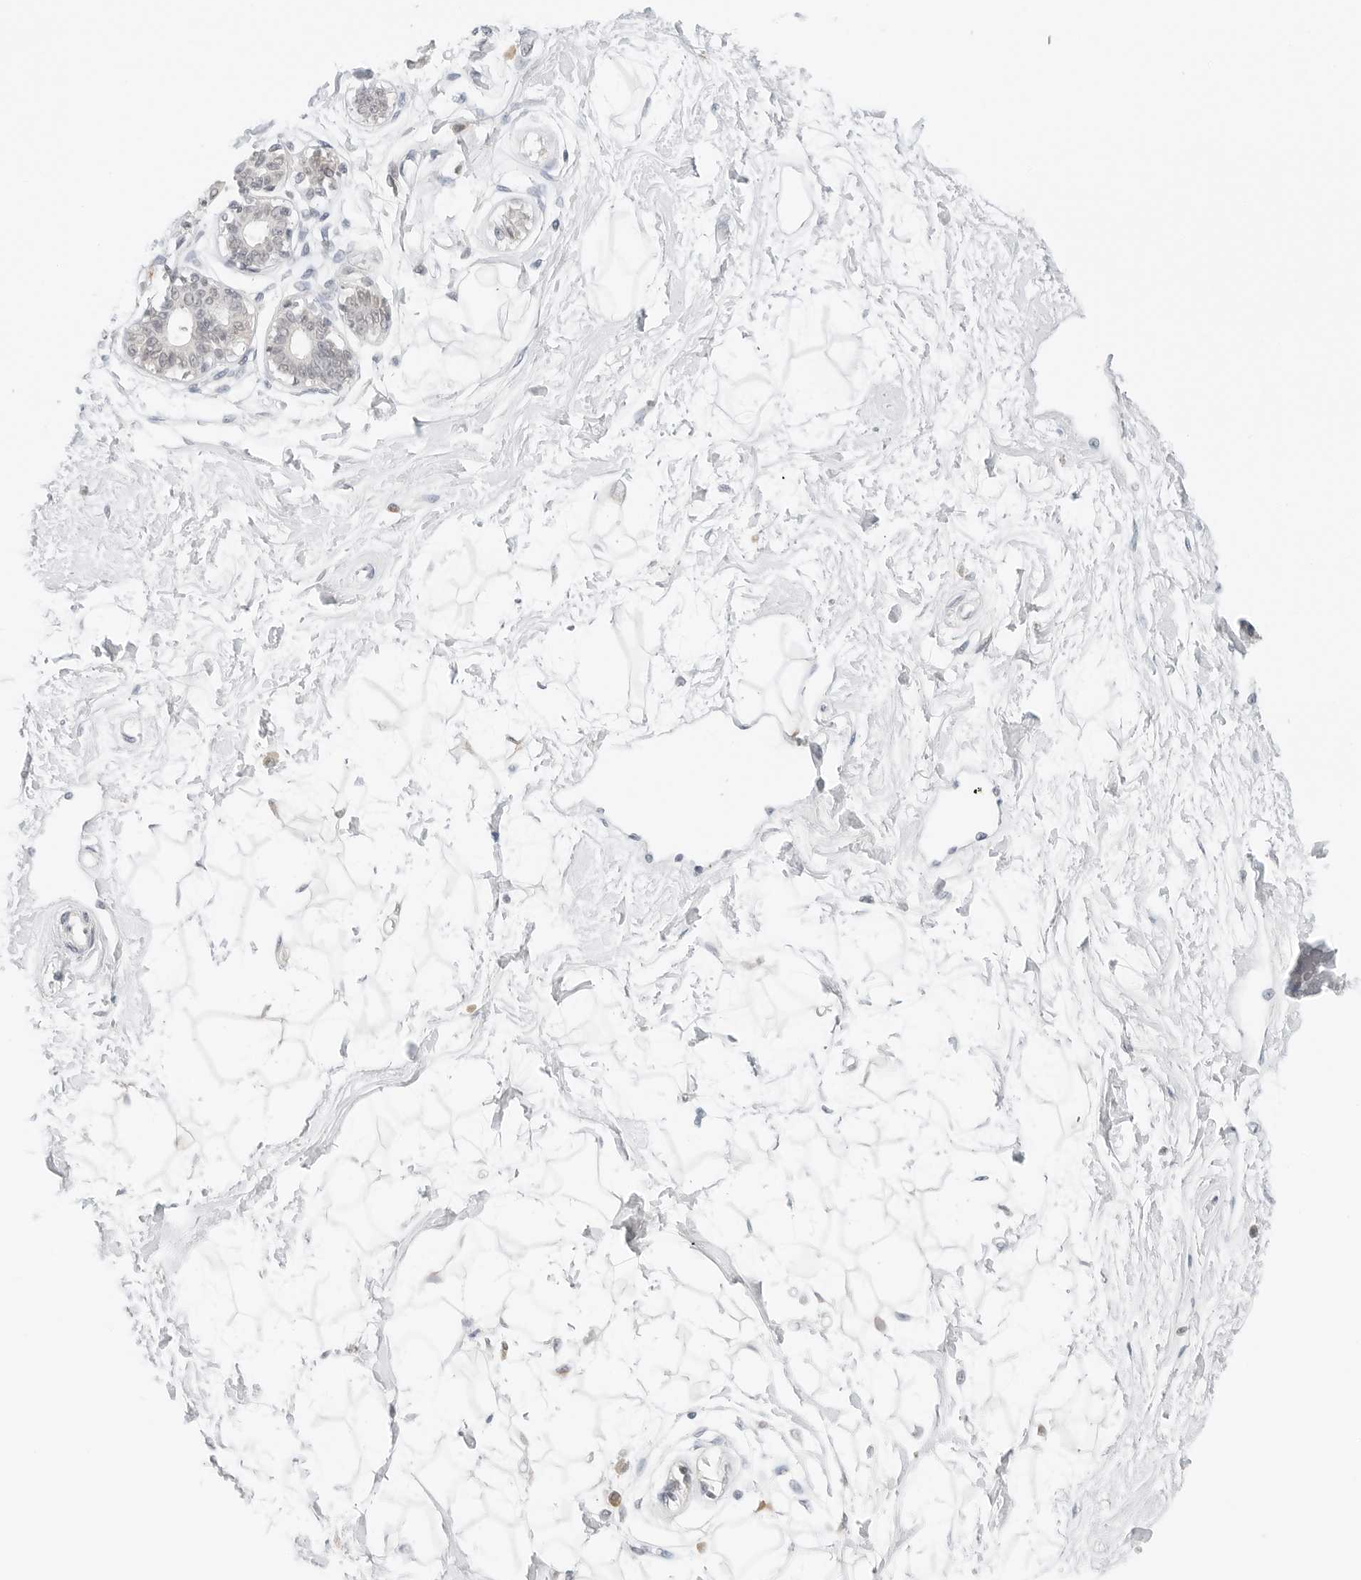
{"staining": {"intensity": "negative", "quantity": "none", "location": "none"}, "tissue": "breast", "cell_type": "Adipocytes", "image_type": "normal", "snomed": [{"axis": "morphology", "description": "Normal tissue, NOS"}, {"axis": "topography", "description": "Breast"}], "caption": "IHC histopathology image of unremarkable human breast stained for a protein (brown), which reveals no expression in adipocytes. (DAB immunohistochemistry visualized using brightfield microscopy, high magnification).", "gene": "NEO1", "patient": {"sex": "female", "age": 45}}